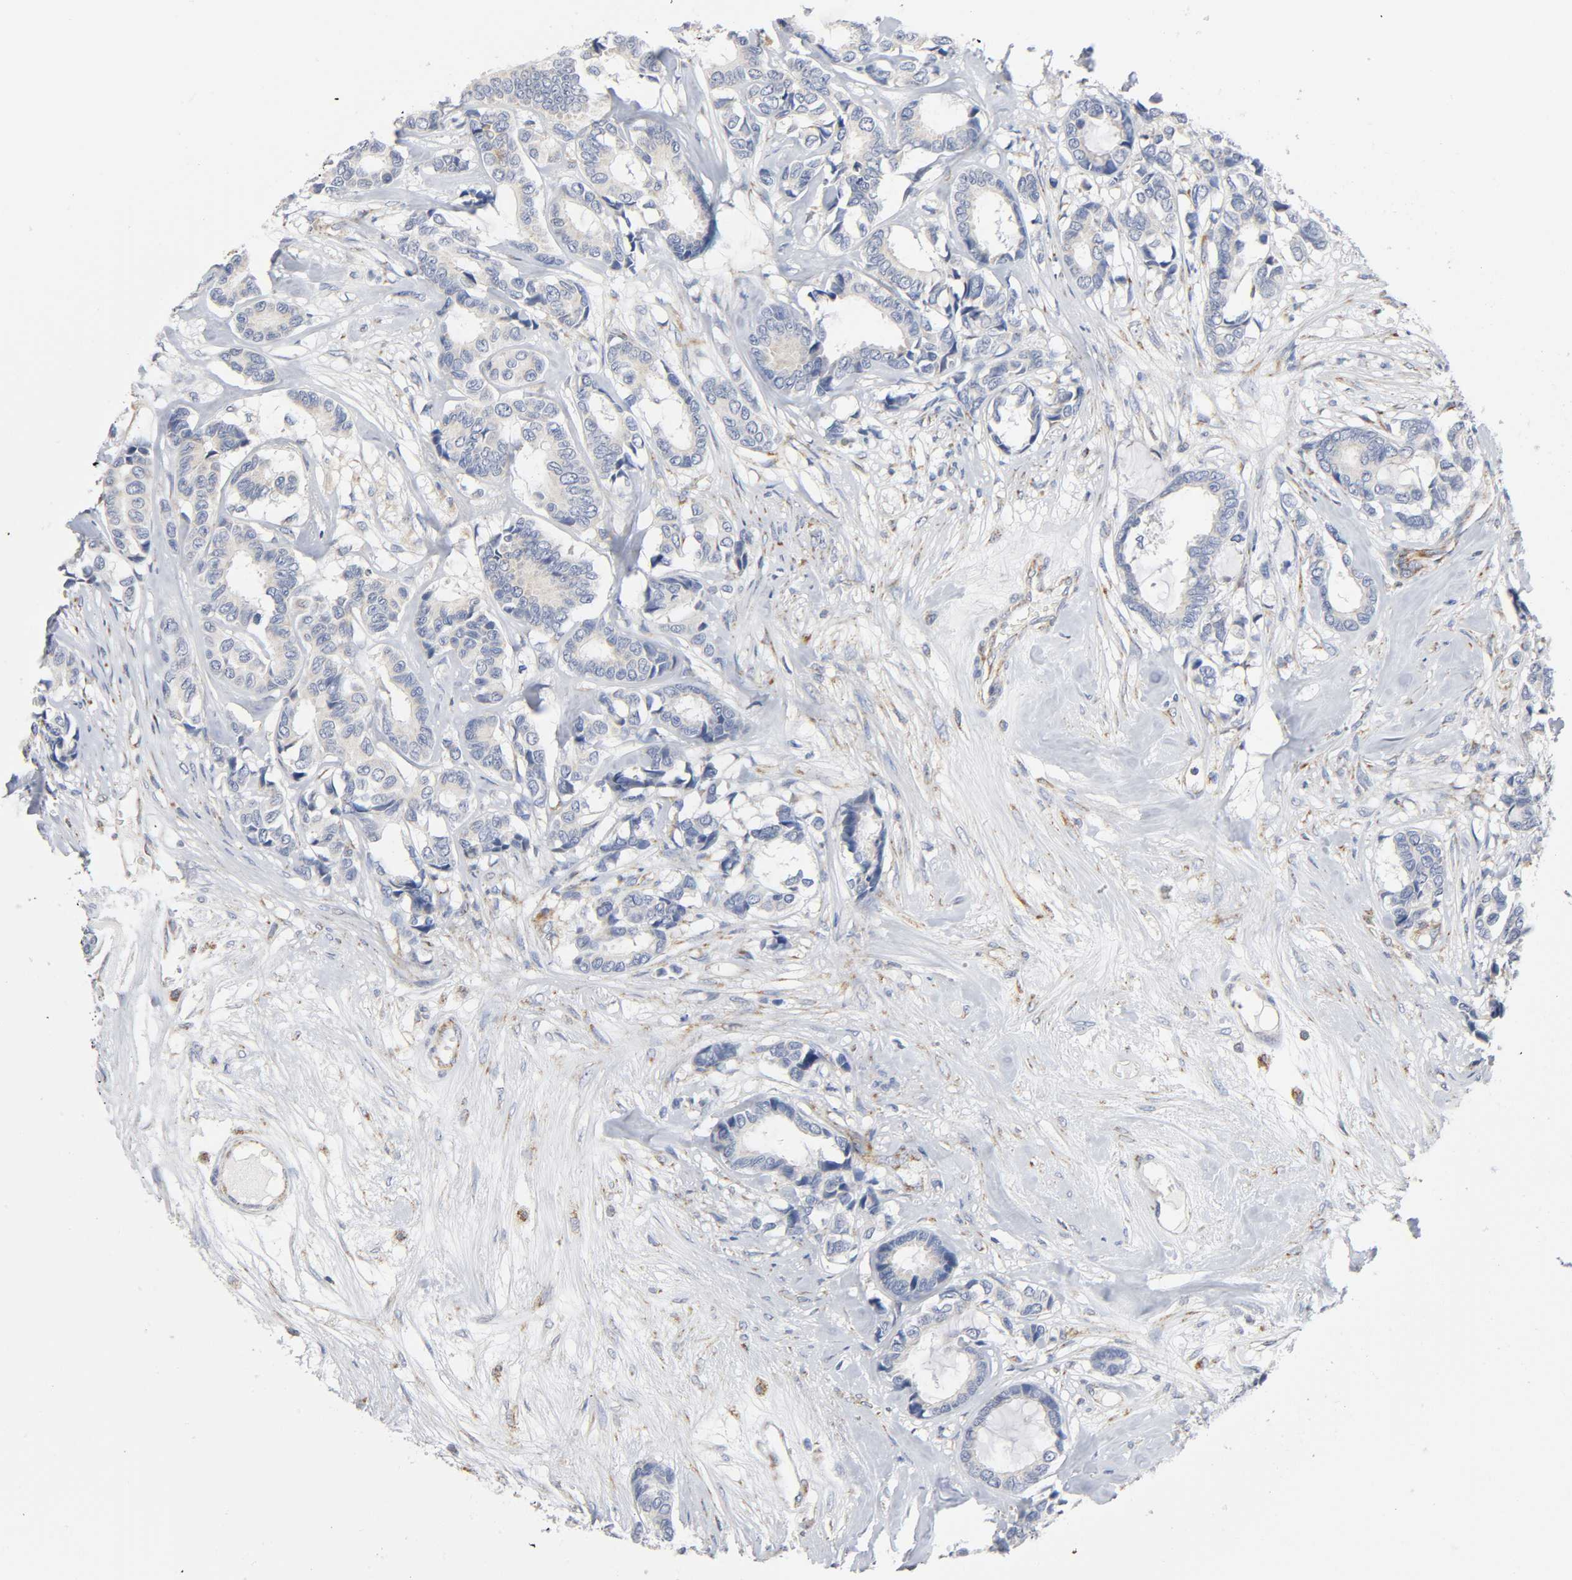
{"staining": {"intensity": "negative", "quantity": "none", "location": "none"}, "tissue": "breast cancer", "cell_type": "Tumor cells", "image_type": "cancer", "snomed": [{"axis": "morphology", "description": "Duct carcinoma"}, {"axis": "topography", "description": "Breast"}], "caption": "Protein analysis of intraductal carcinoma (breast) displays no significant expression in tumor cells.", "gene": "BAK1", "patient": {"sex": "female", "age": 87}}